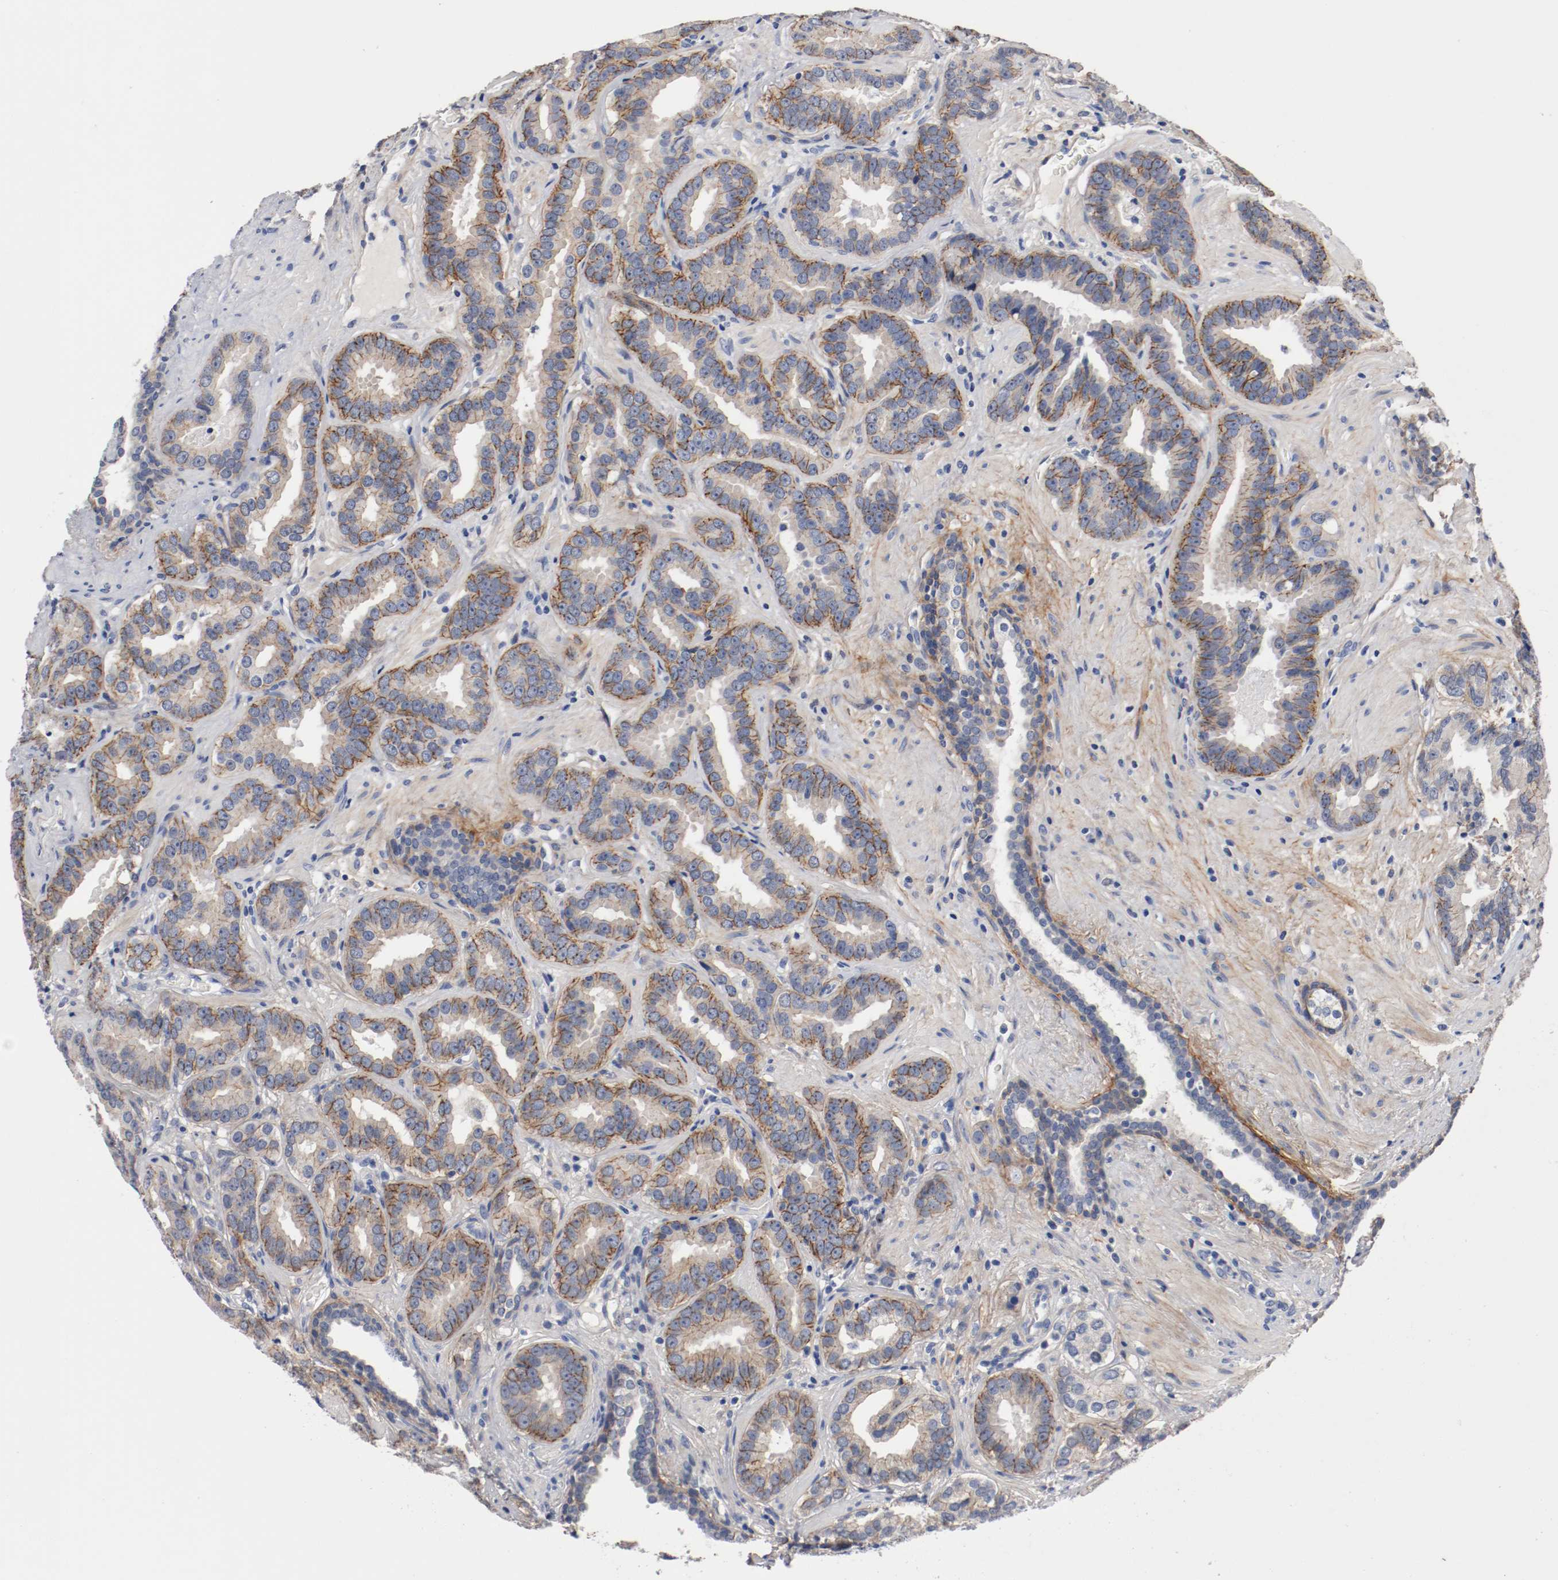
{"staining": {"intensity": "moderate", "quantity": ">75%", "location": "cytoplasmic/membranous"}, "tissue": "prostate cancer", "cell_type": "Tumor cells", "image_type": "cancer", "snomed": [{"axis": "morphology", "description": "Adenocarcinoma, Low grade"}, {"axis": "topography", "description": "Prostate"}], "caption": "This micrograph demonstrates IHC staining of adenocarcinoma (low-grade) (prostate), with medium moderate cytoplasmic/membranous positivity in about >75% of tumor cells.", "gene": "TNC", "patient": {"sex": "male", "age": 59}}